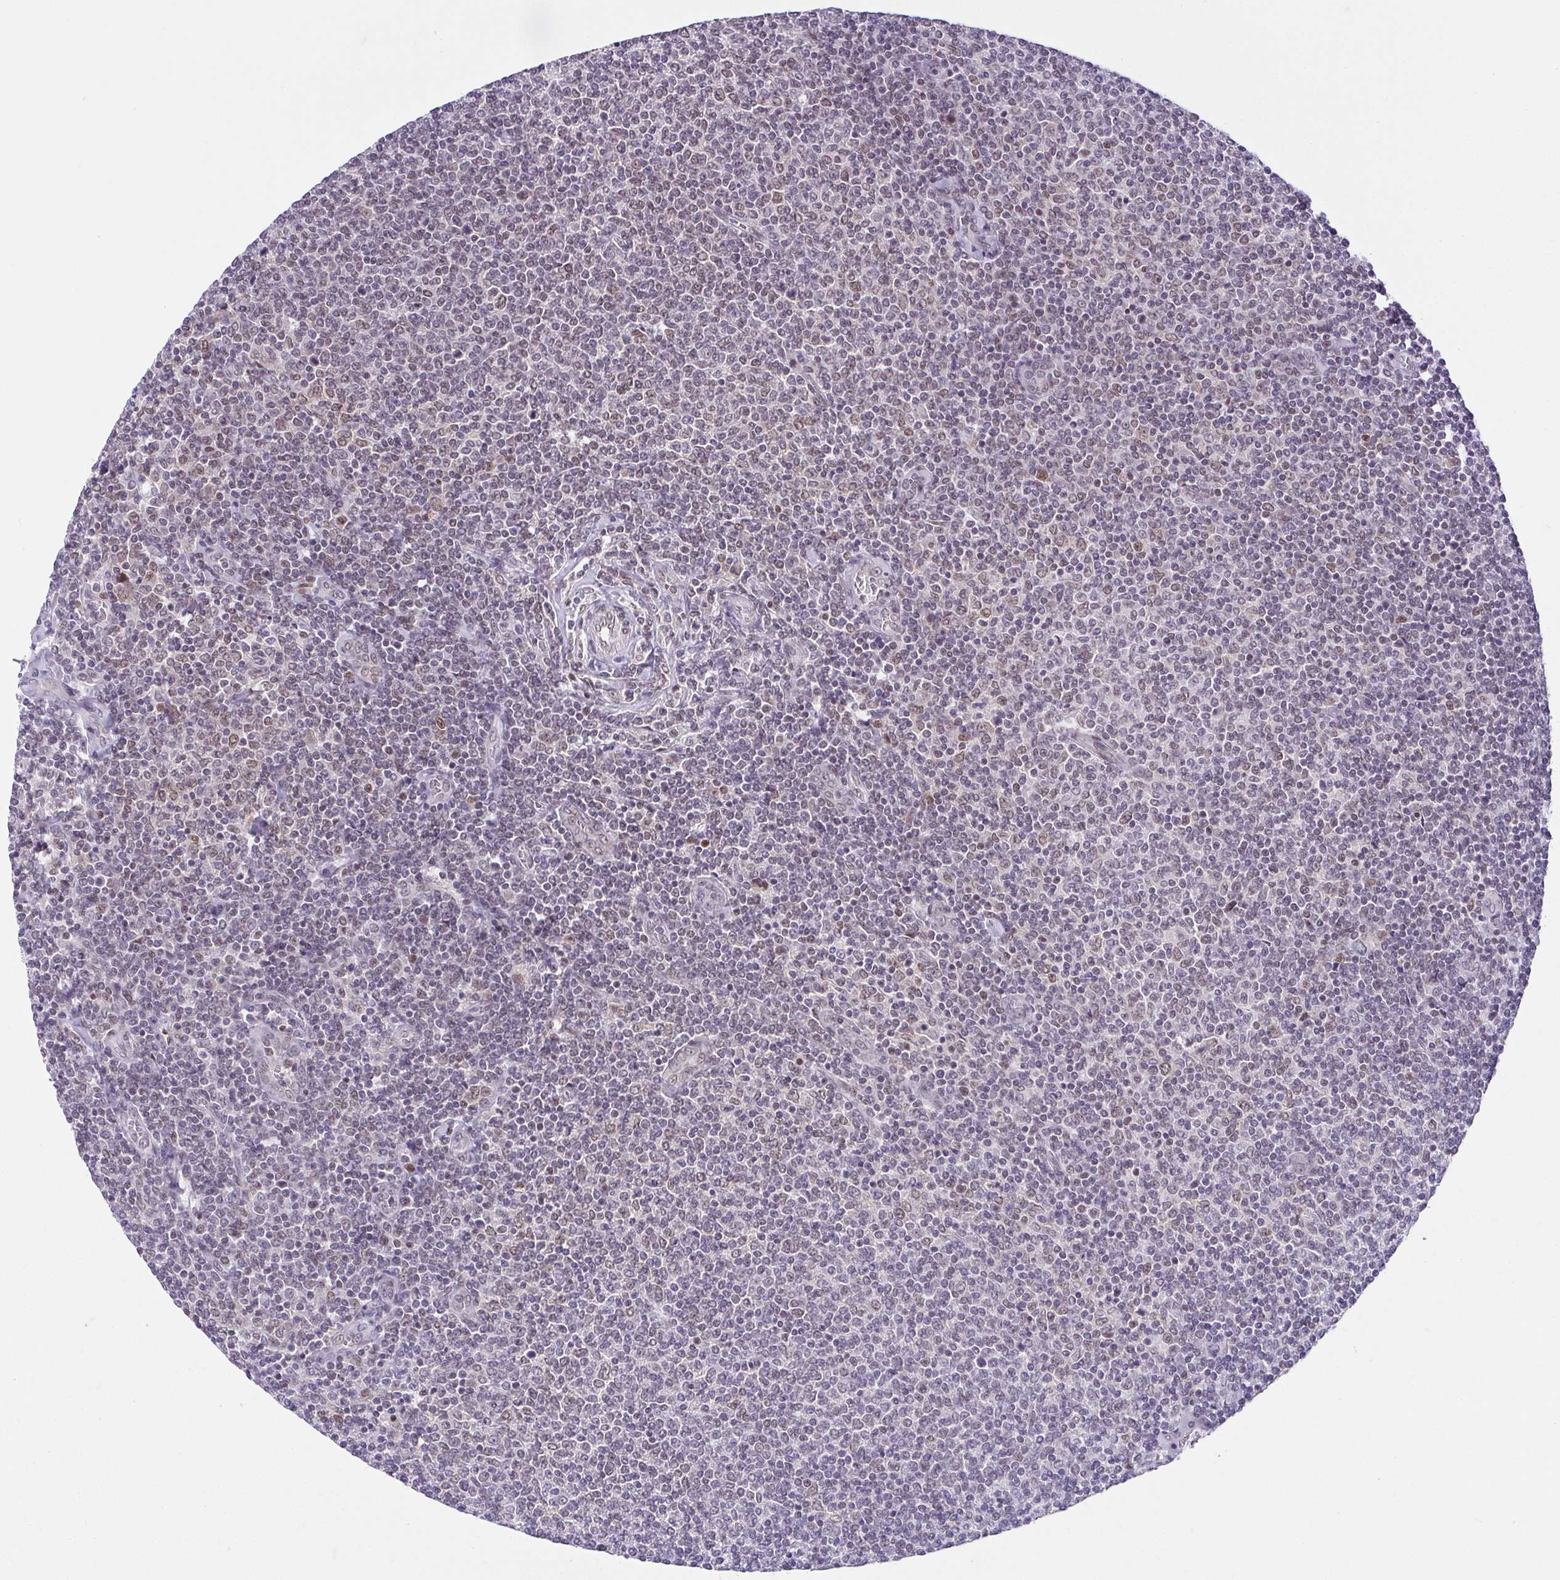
{"staining": {"intensity": "weak", "quantity": "<25%", "location": "nuclear"}, "tissue": "lymphoma", "cell_type": "Tumor cells", "image_type": "cancer", "snomed": [{"axis": "morphology", "description": "Malignant lymphoma, non-Hodgkin's type, Low grade"}, {"axis": "topography", "description": "Lymph node"}], "caption": "Immunohistochemistry (IHC) of lymphoma displays no positivity in tumor cells.", "gene": "RBM3", "patient": {"sex": "male", "age": 52}}